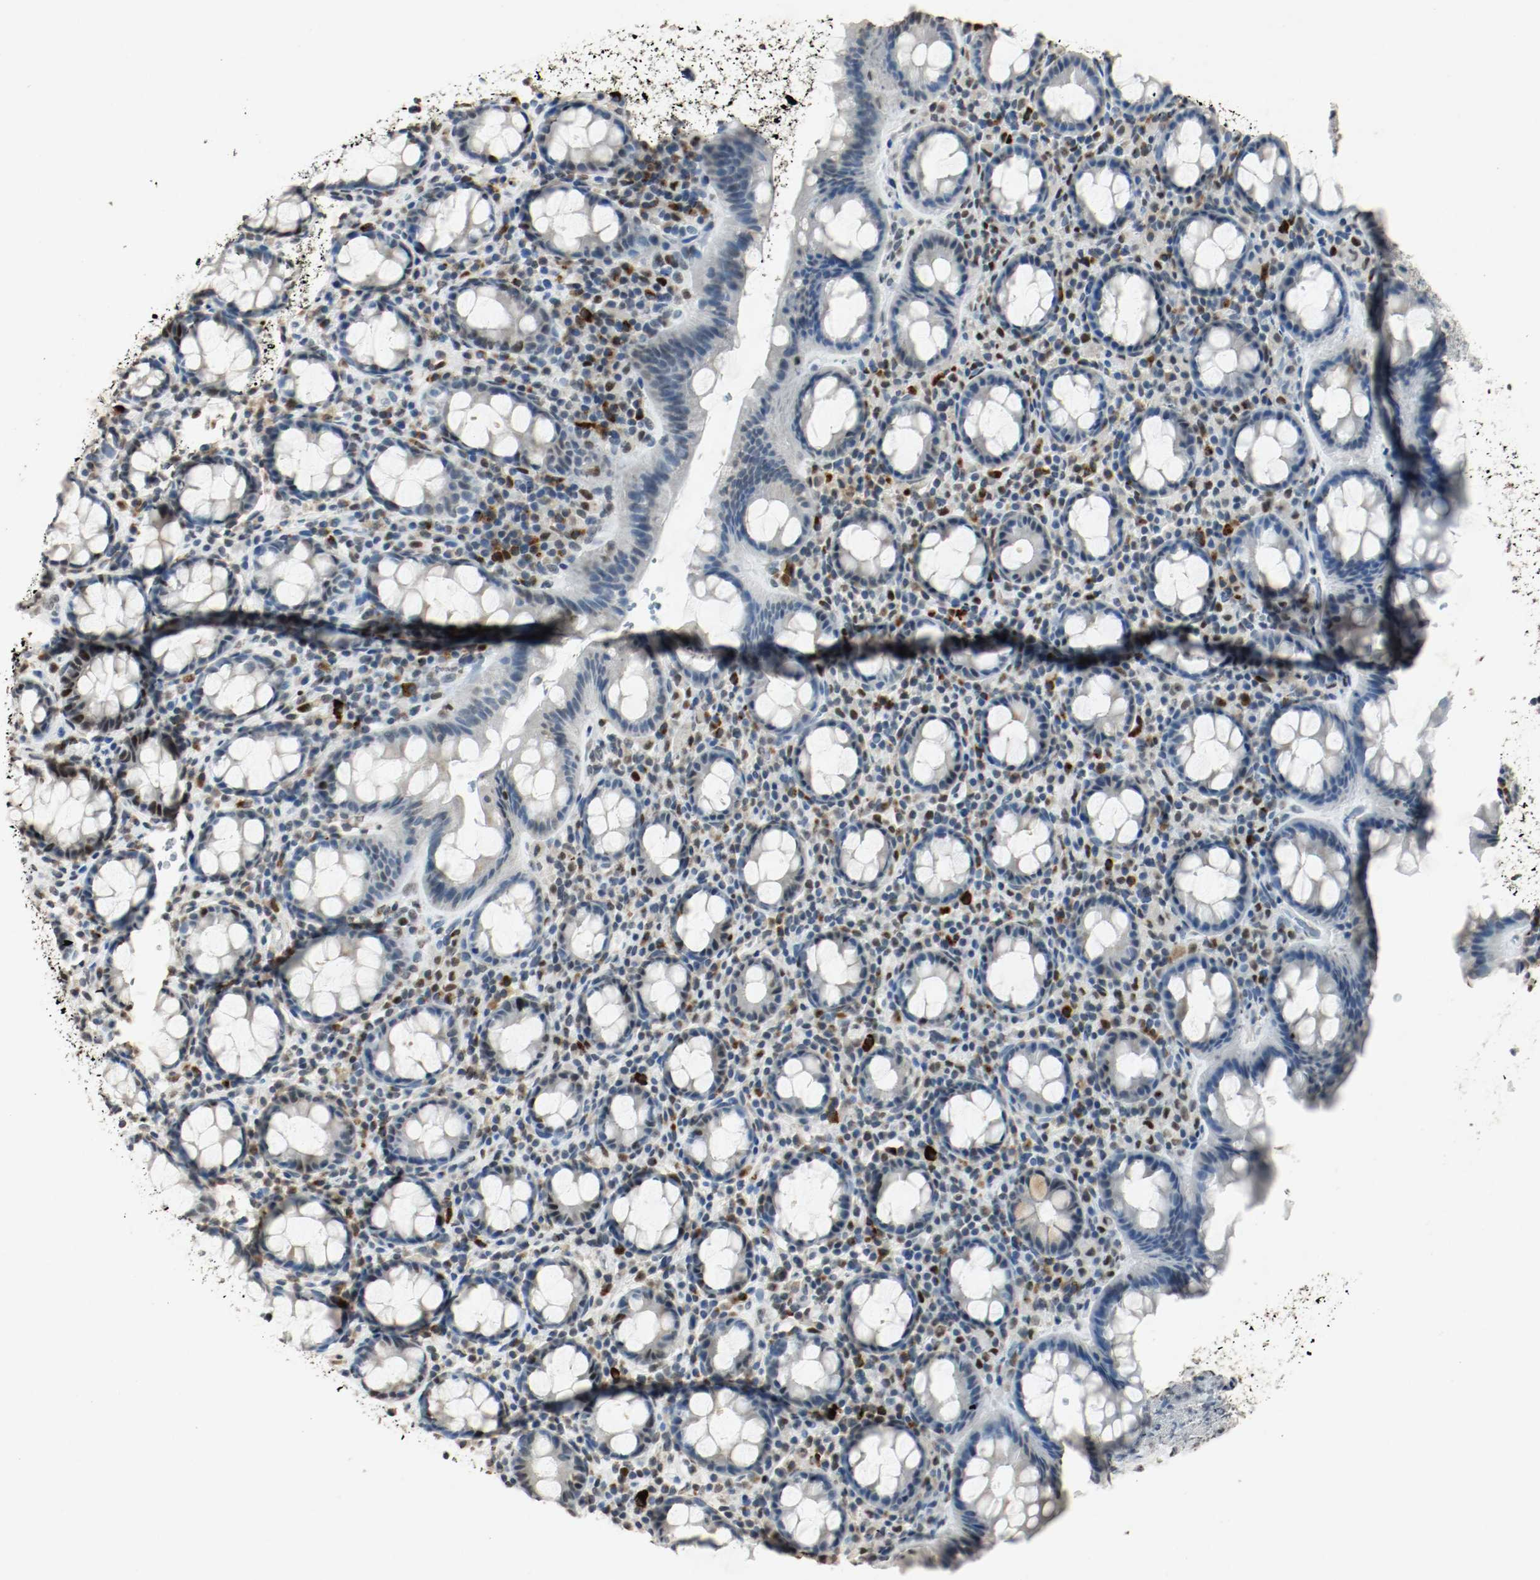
{"staining": {"intensity": "moderate", "quantity": "25%-75%", "location": "nuclear"}, "tissue": "rectum", "cell_type": "Glandular cells", "image_type": "normal", "snomed": [{"axis": "morphology", "description": "Normal tissue, NOS"}, {"axis": "topography", "description": "Rectum"}], "caption": "DAB (3,3'-diaminobenzidine) immunohistochemical staining of unremarkable rectum displays moderate nuclear protein staining in approximately 25%-75% of glandular cells.", "gene": "DNMT1", "patient": {"sex": "male", "age": 92}}